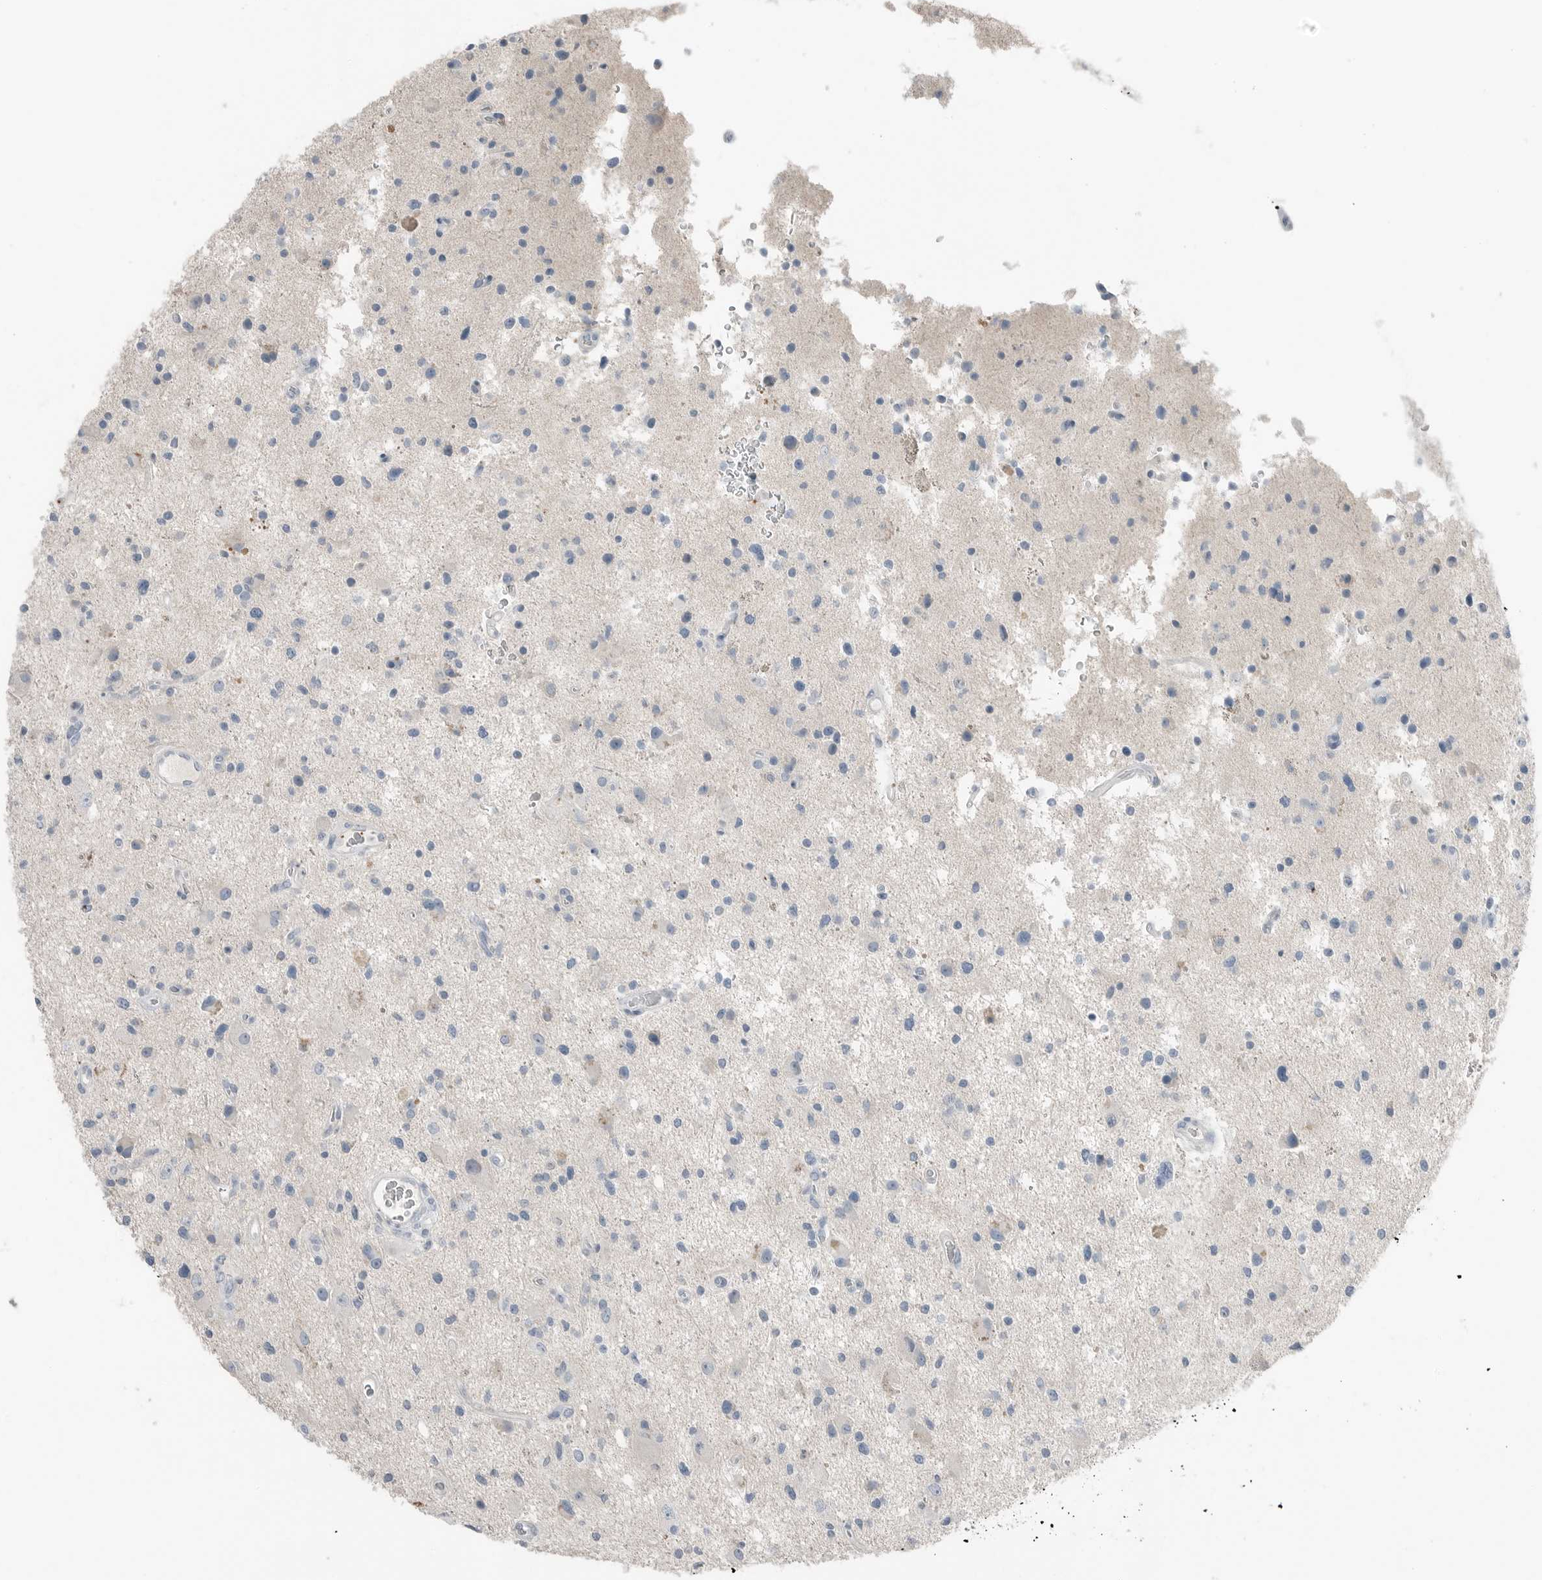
{"staining": {"intensity": "negative", "quantity": "none", "location": "none"}, "tissue": "glioma", "cell_type": "Tumor cells", "image_type": "cancer", "snomed": [{"axis": "morphology", "description": "Glioma, malignant, High grade"}, {"axis": "topography", "description": "Brain"}], "caption": "A photomicrograph of glioma stained for a protein demonstrates no brown staining in tumor cells.", "gene": "SERPINB7", "patient": {"sex": "male", "age": 33}}